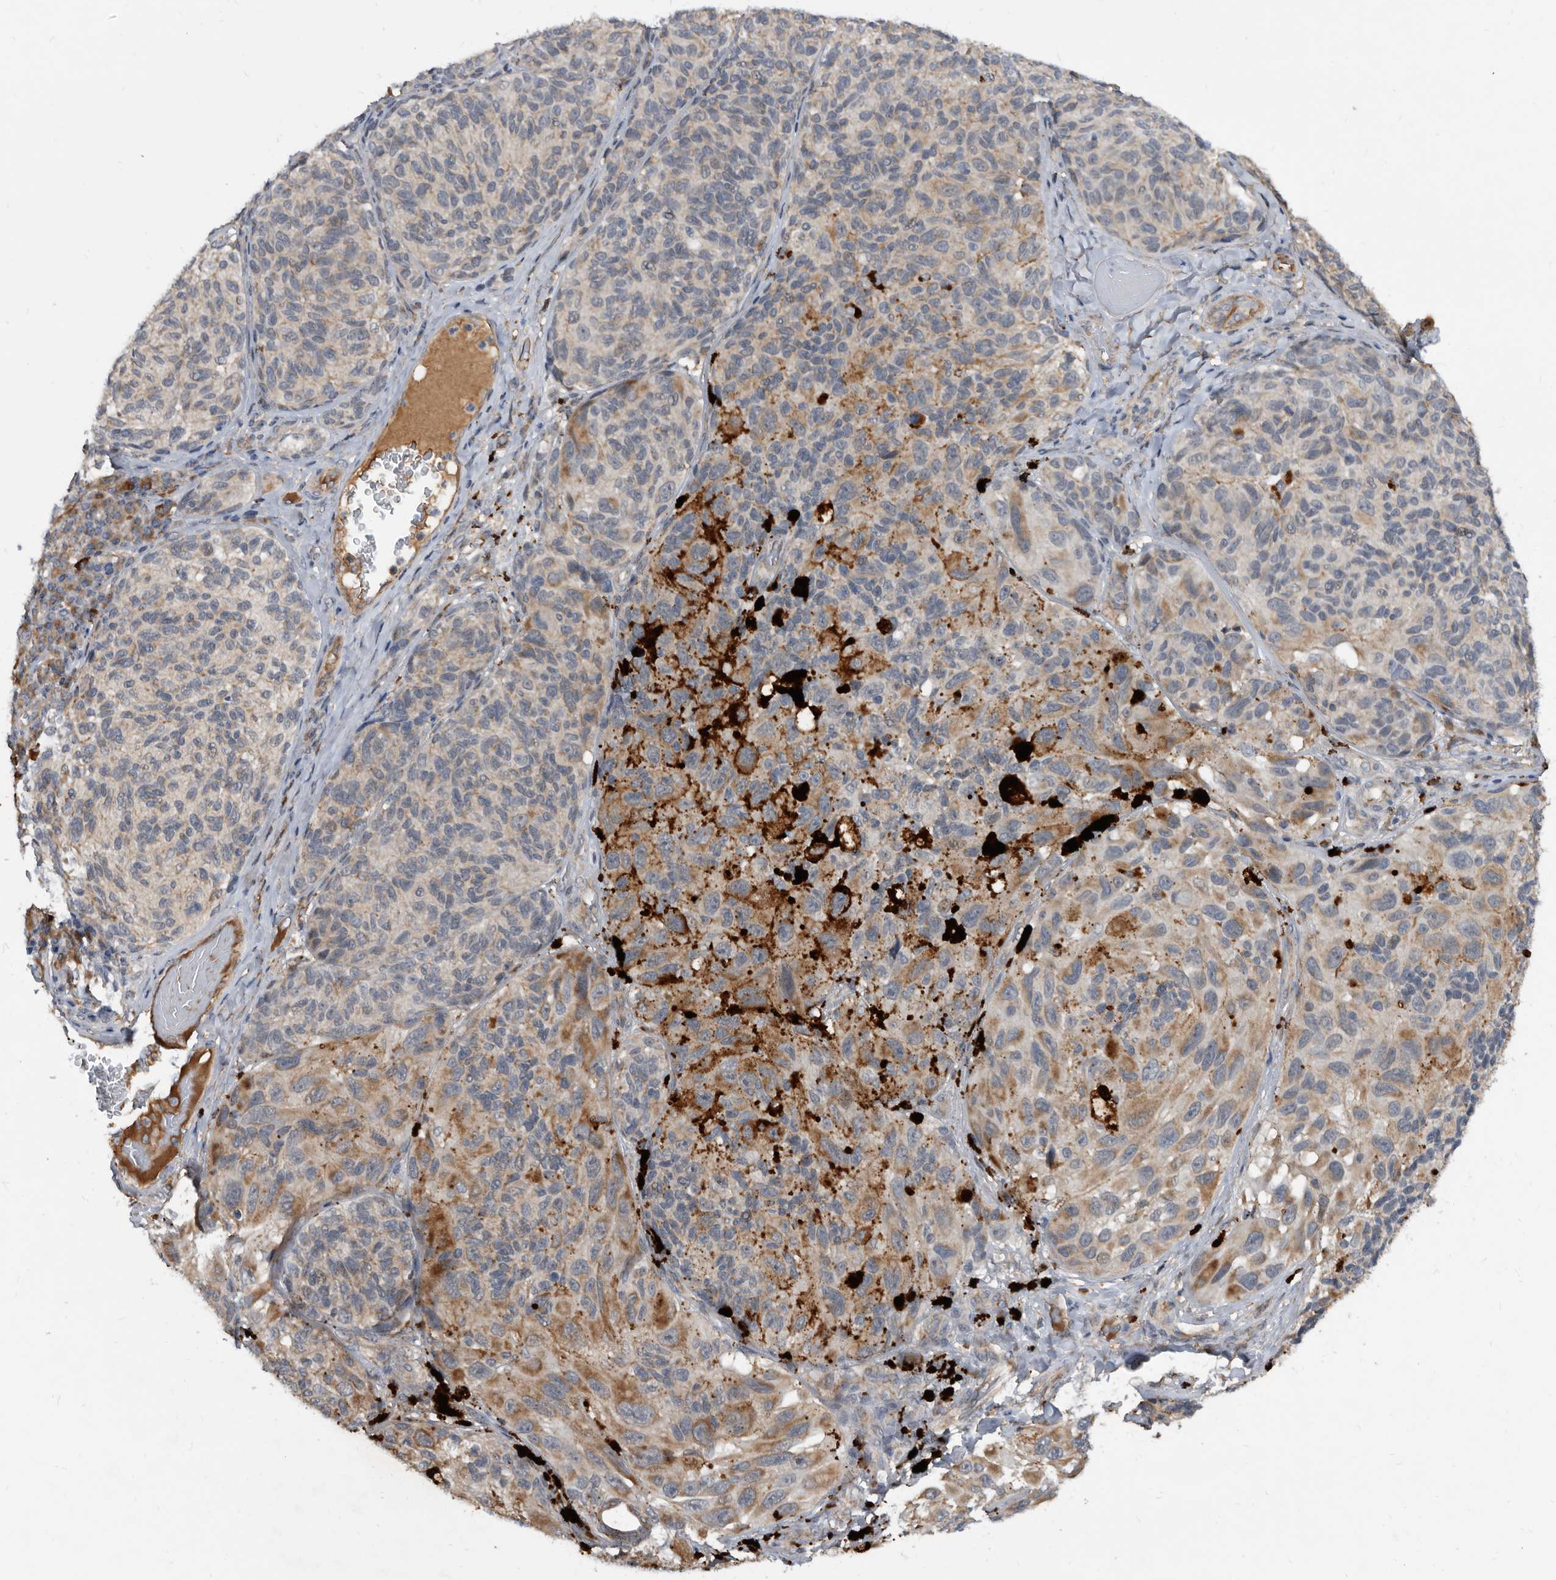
{"staining": {"intensity": "weak", "quantity": "<25%", "location": "cytoplasmic/membranous"}, "tissue": "melanoma", "cell_type": "Tumor cells", "image_type": "cancer", "snomed": [{"axis": "morphology", "description": "Malignant melanoma, NOS"}, {"axis": "topography", "description": "Skin"}], "caption": "Immunohistochemistry (IHC) histopathology image of human malignant melanoma stained for a protein (brown), which demonstrates no positivity in tumor cells. (Stains: DAB (3,3'-diaminobenzidine) IHC with hematoxylin counter stain, Microscopy: brightfield microscopy at high magnification).", "gene": "PI15", "patient": {"sex": "female", "age": 73}}